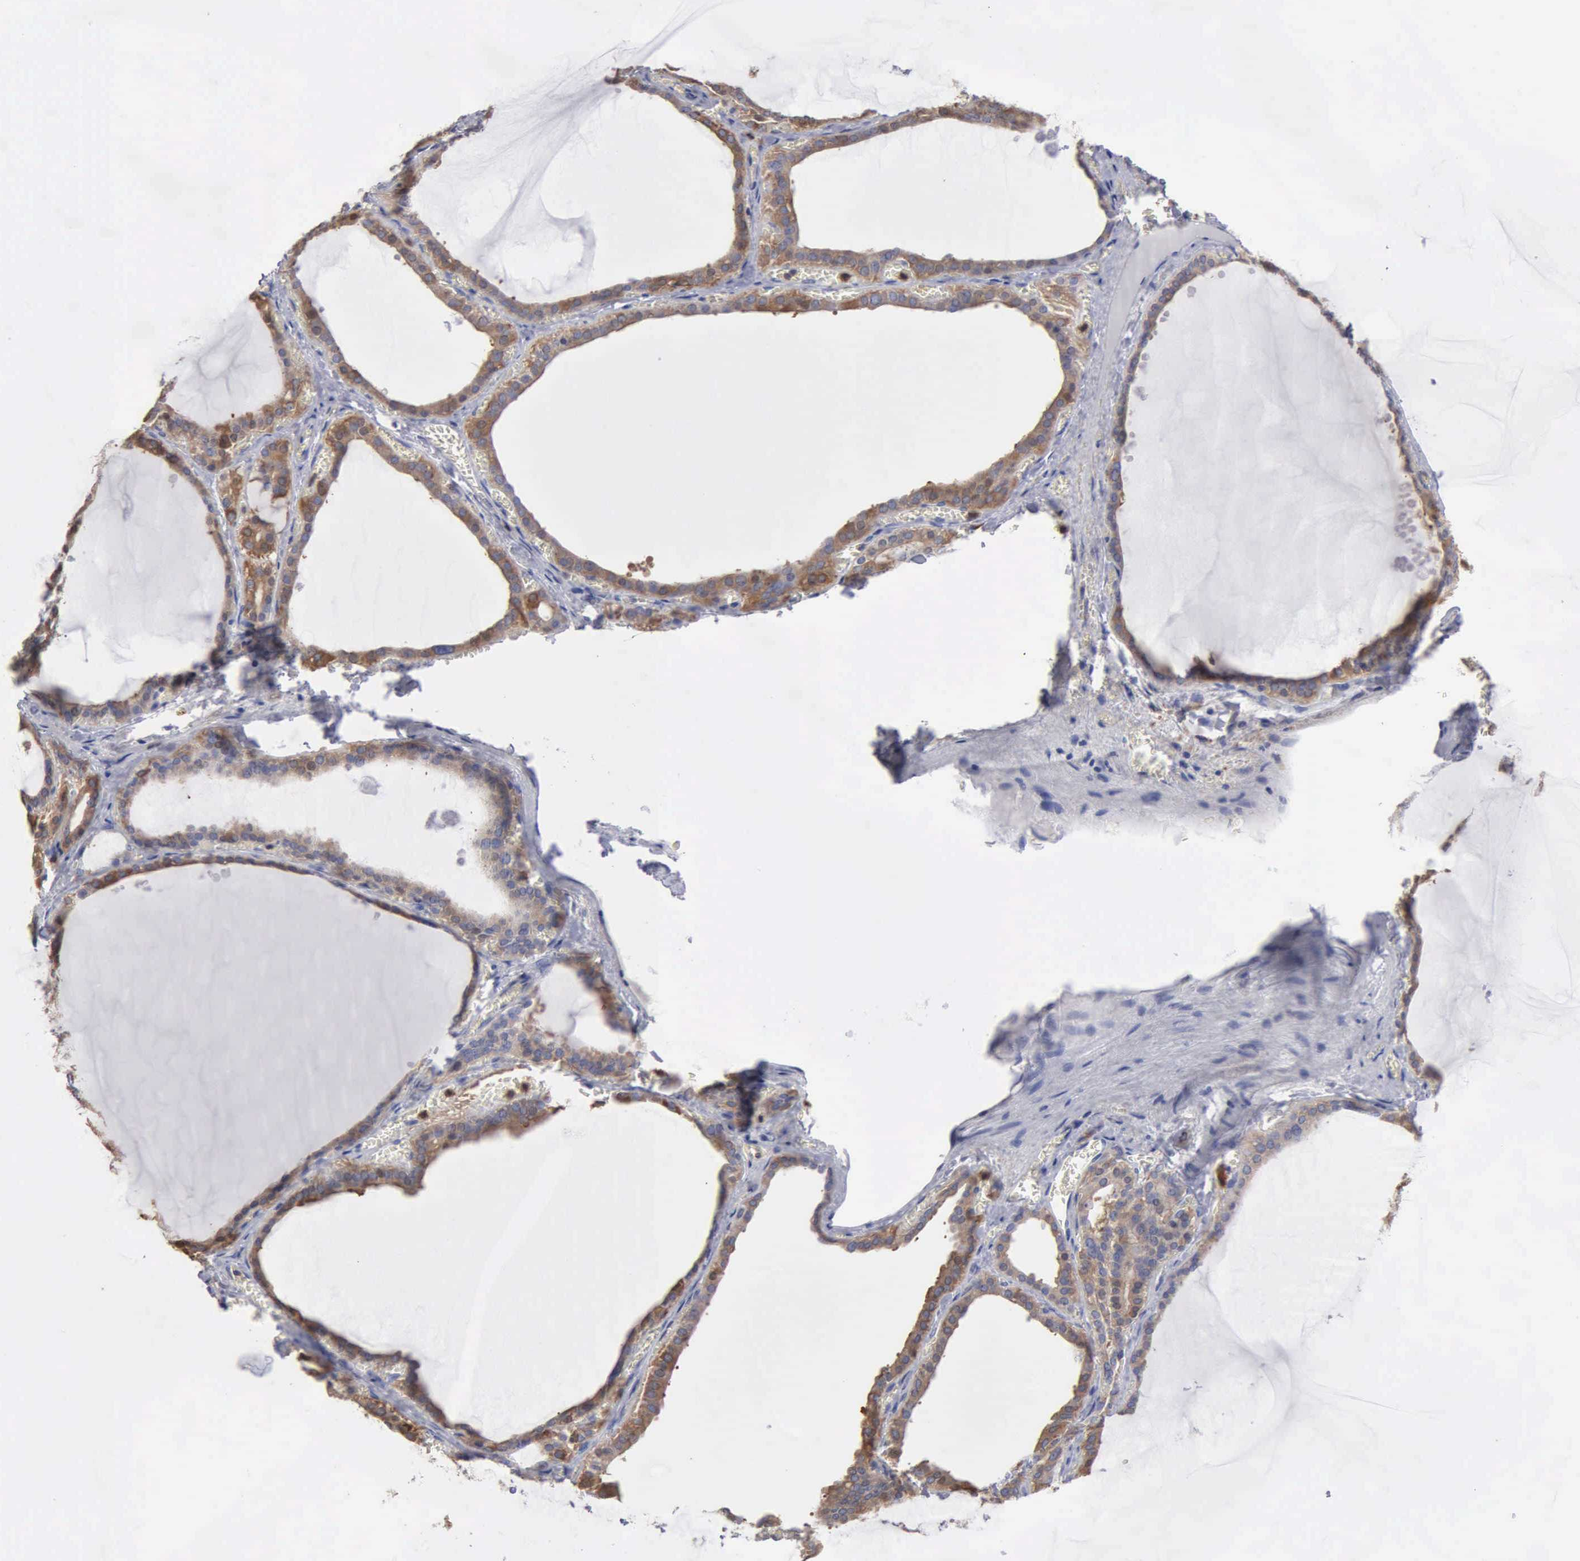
{"staining": {"intensity": "moderate", "quantity": ">75%", "location": "cytoplasmic/membranous"}, "tissue": "thyroid gland", "cell_type": "Glandular cells", "image_type": "normal", "snomed": [{"axis": "morphology", "description": "Normal tissue, NOS"}, {"axis": "topography", "description": "Thyroid gland"}], "caption": "About >75% of glandular cells in unremarkable thyroid gland demonstrate moderate cytoplasmic/membranous protein positivity as visualized by brown immunohistochemical staining.", "gene": "G6PD", "patient": {"sex": "female", "age": 55}}